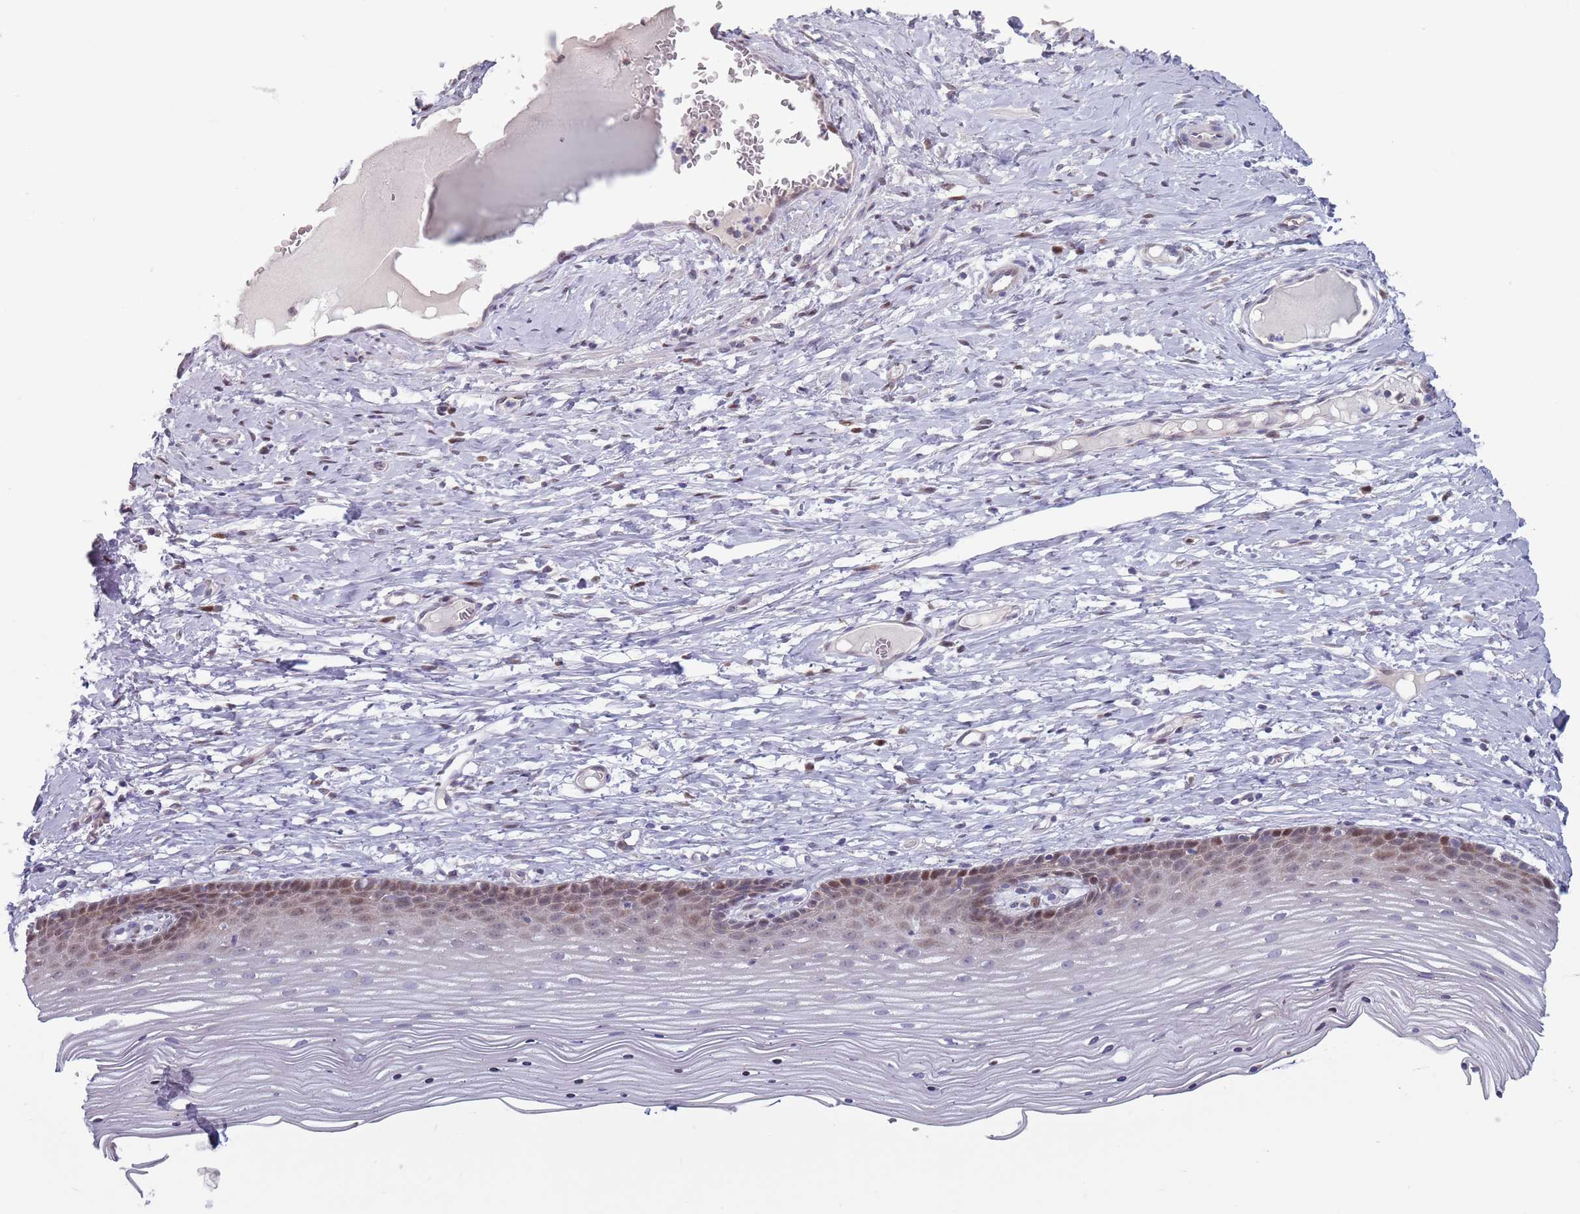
{"staining": {"intensity": "negative", "quantity": "none", "location": "none"}, "tissue": "cervix", "cell_type": "Glandular cells", "image_type": "normal", "snomed": [{"axis": "morphology", "description": "Normal tissue, NOS"}, {"axis": "topography", "description": "Cervix"}], "caption": "IHC of benign cervix shows no positivity in glandular cells. Nuclei are stained in blue.", "gene": "CLNS1A", "patient": {"sex": "female", "age": 42}}